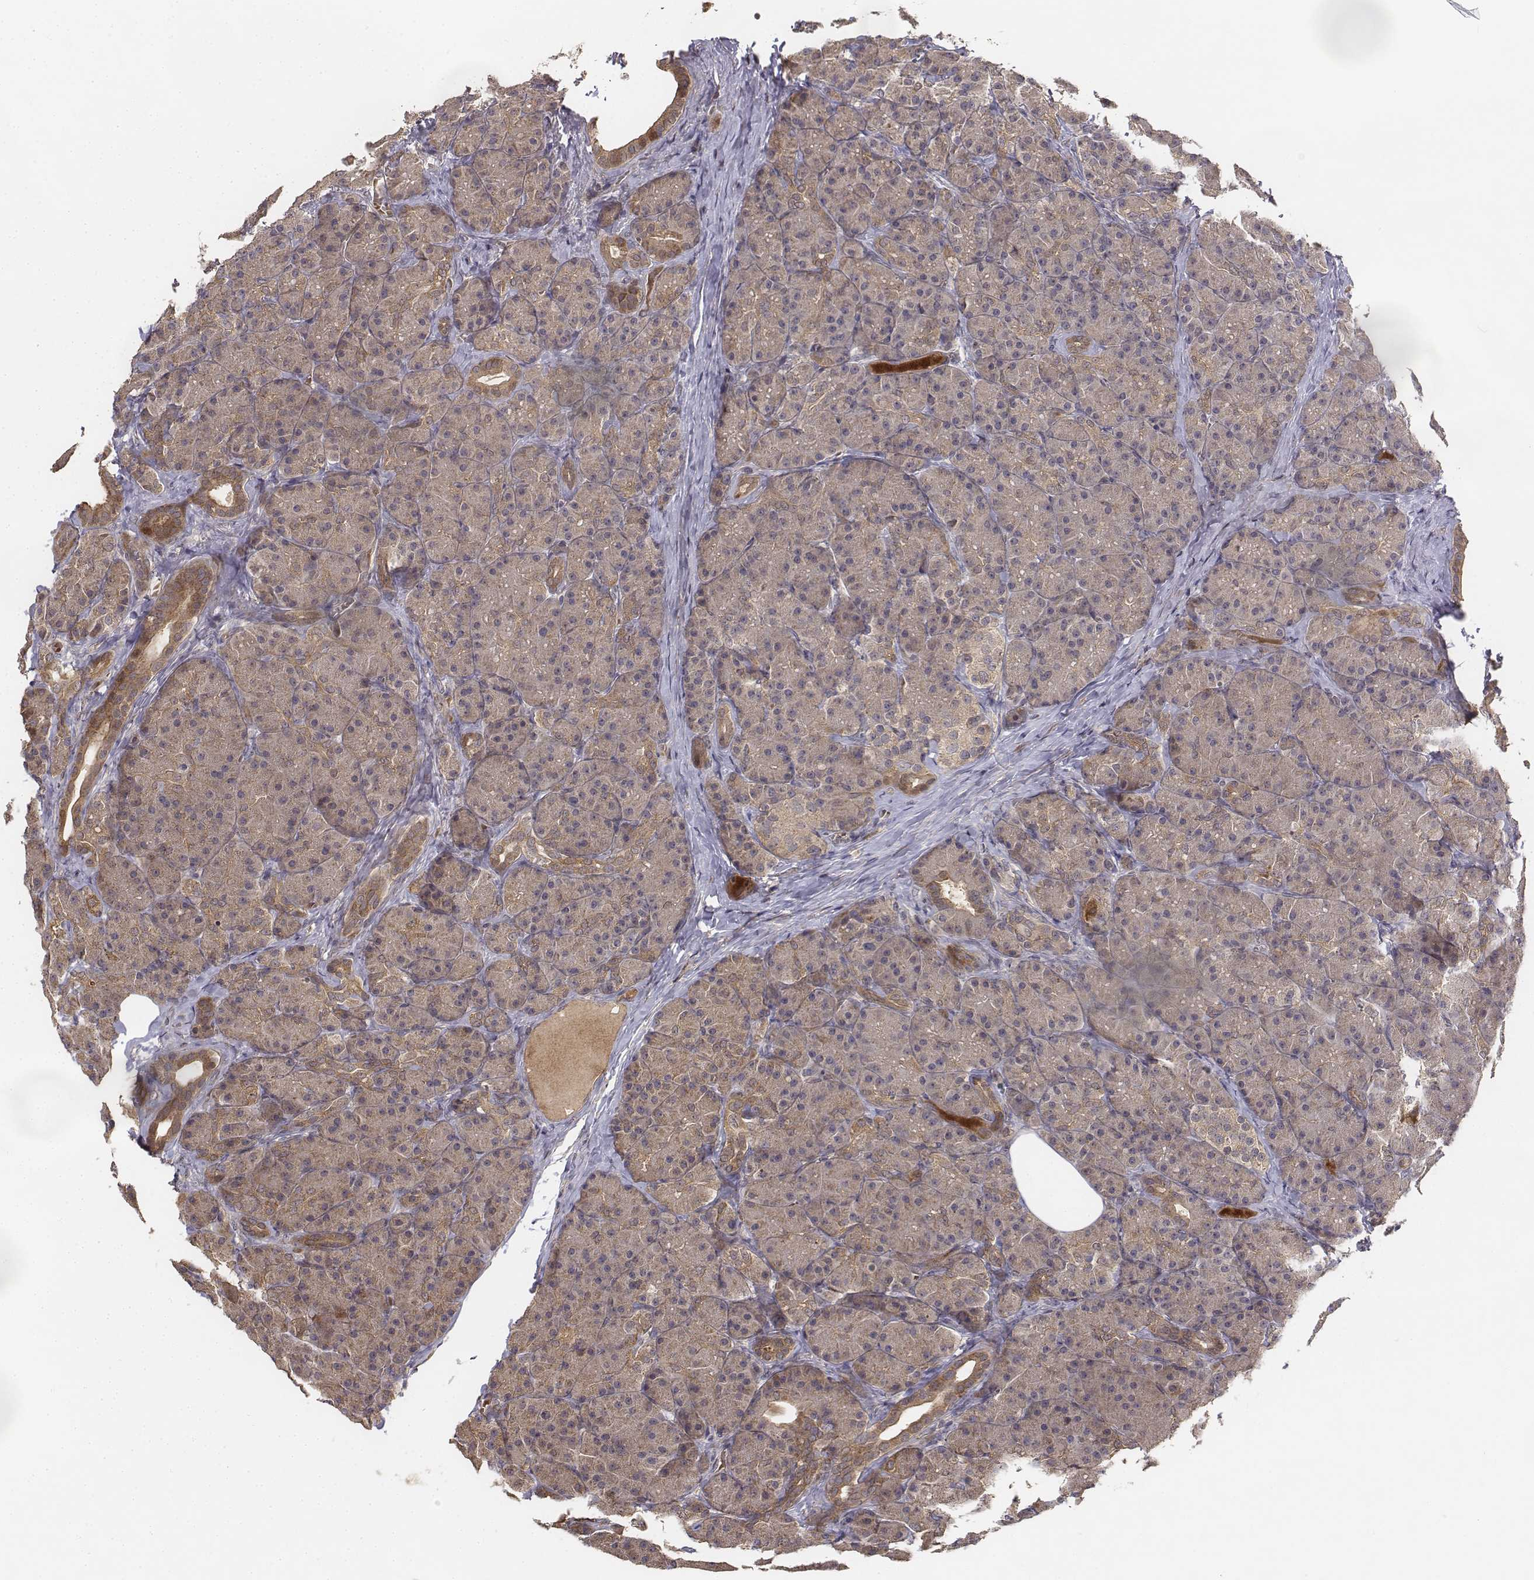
{"staining": {"intensity": "weak", "quantity": ">75%", "location": "cytoplasmic/membranous"}, "tissue": "pancreas", "cell_type": "Exocrine glandular cells", "image_type": "normal", "snomed": [{"axis": "morphology", "description": "Normal tissue, NOS"}, {"axis": "topography", "description": "Pancreas"}], "caption": "Exocrine glandular cells display low levels of weak cytoplasmic/membranous staining in about >75% of cells in unremarkable pancreas.", "gene": "FBXO21", "patient": {"sex": "male", "age": 57}}